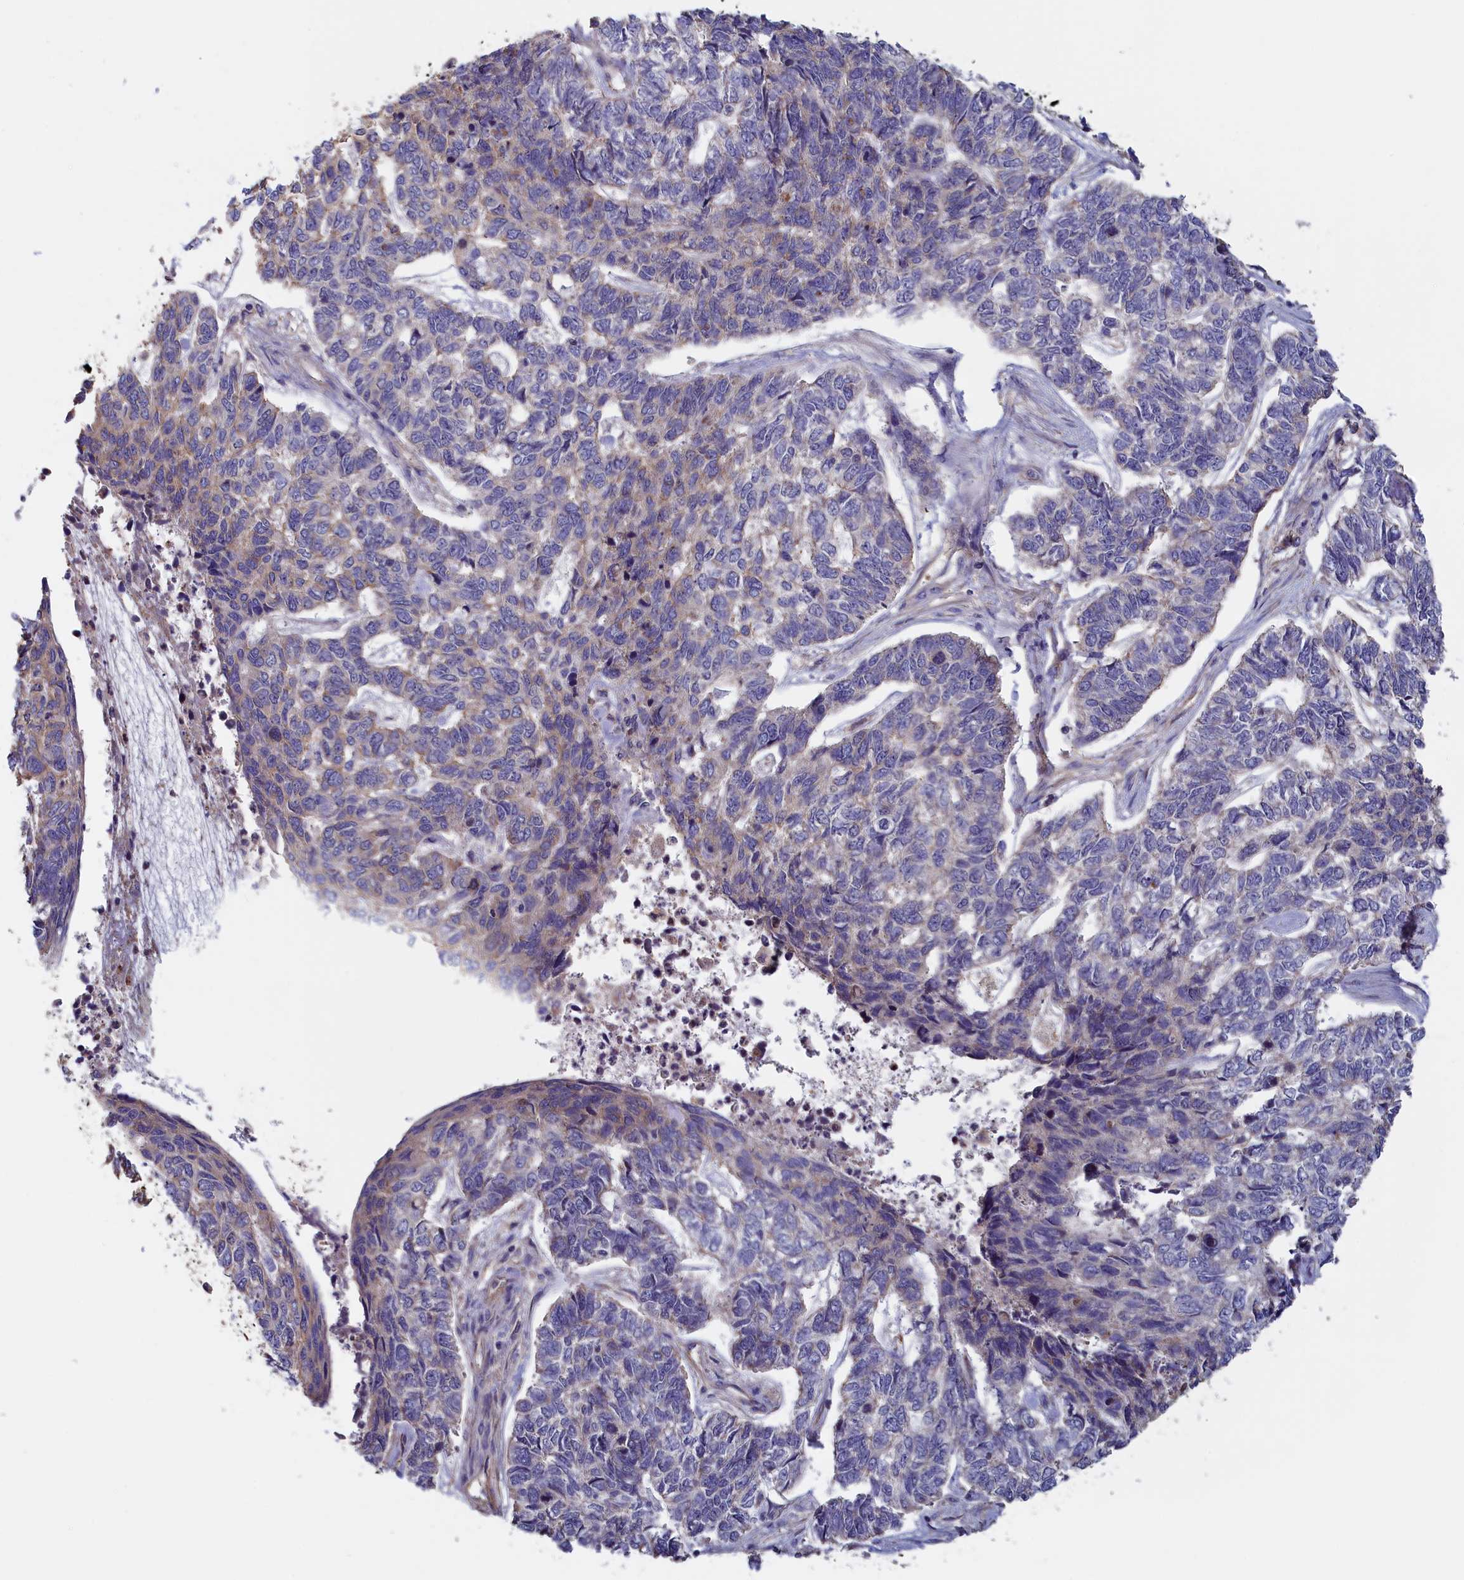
{"staining": {"intensity": "weak", "quantity": "<25%", "location": "cytoplasmic/membranous"}, "tissue": "skin cancer", "cell_type": "Tumor cells", "image_type": "cancer", "snomed": [{"axis": "morphology", "description": "Basal cell carcinoma"}, {"axis": "topography", "description": "Skin"}], "caption": "This is an immunohistochemistry micrograph of skin cancer. There is no positivity in tumor cells.", "gene": "ANKRD2", "patient": {"sex": "female", "age": 65}}